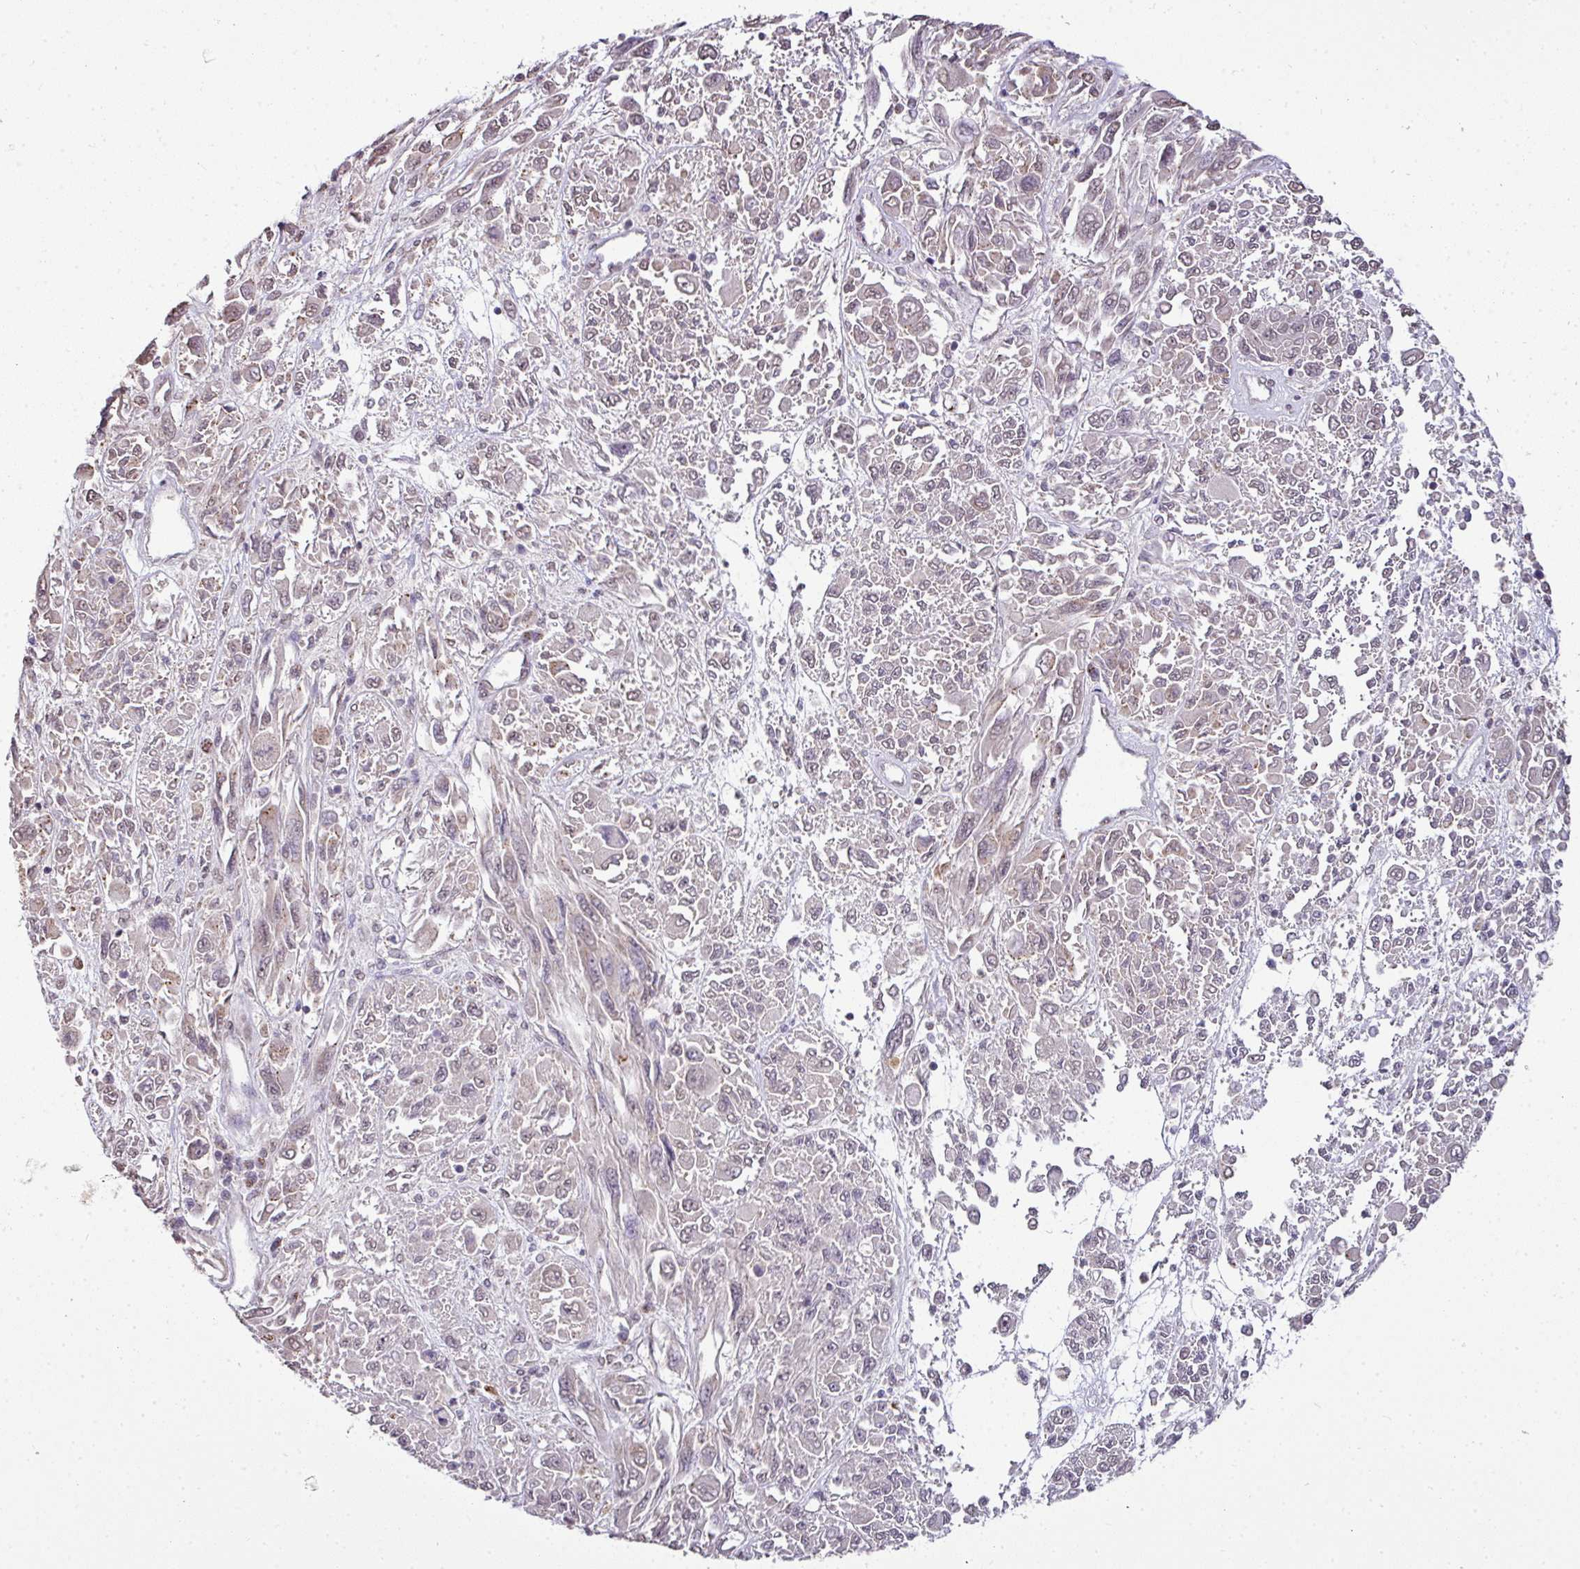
{"staining": {"intensity": "negative", "quantity": "none", "location": "none"}, "tissue": "melanoma", "cell_type": "Tumor cells", "image_type": "cancer", "snomed": [{"axis": "morphology", "description": "Malignant melanoma, NOS"}, {"axis": "topography", "description": "Skin"}], "caption": "Immunohistochemistry (IHC) photomicrograph of human melanoma stained for a protein (brown), which shows no staining in tumor cells.", "gene": "JPH2", "patient": {"sex": "female", "age": 91}}